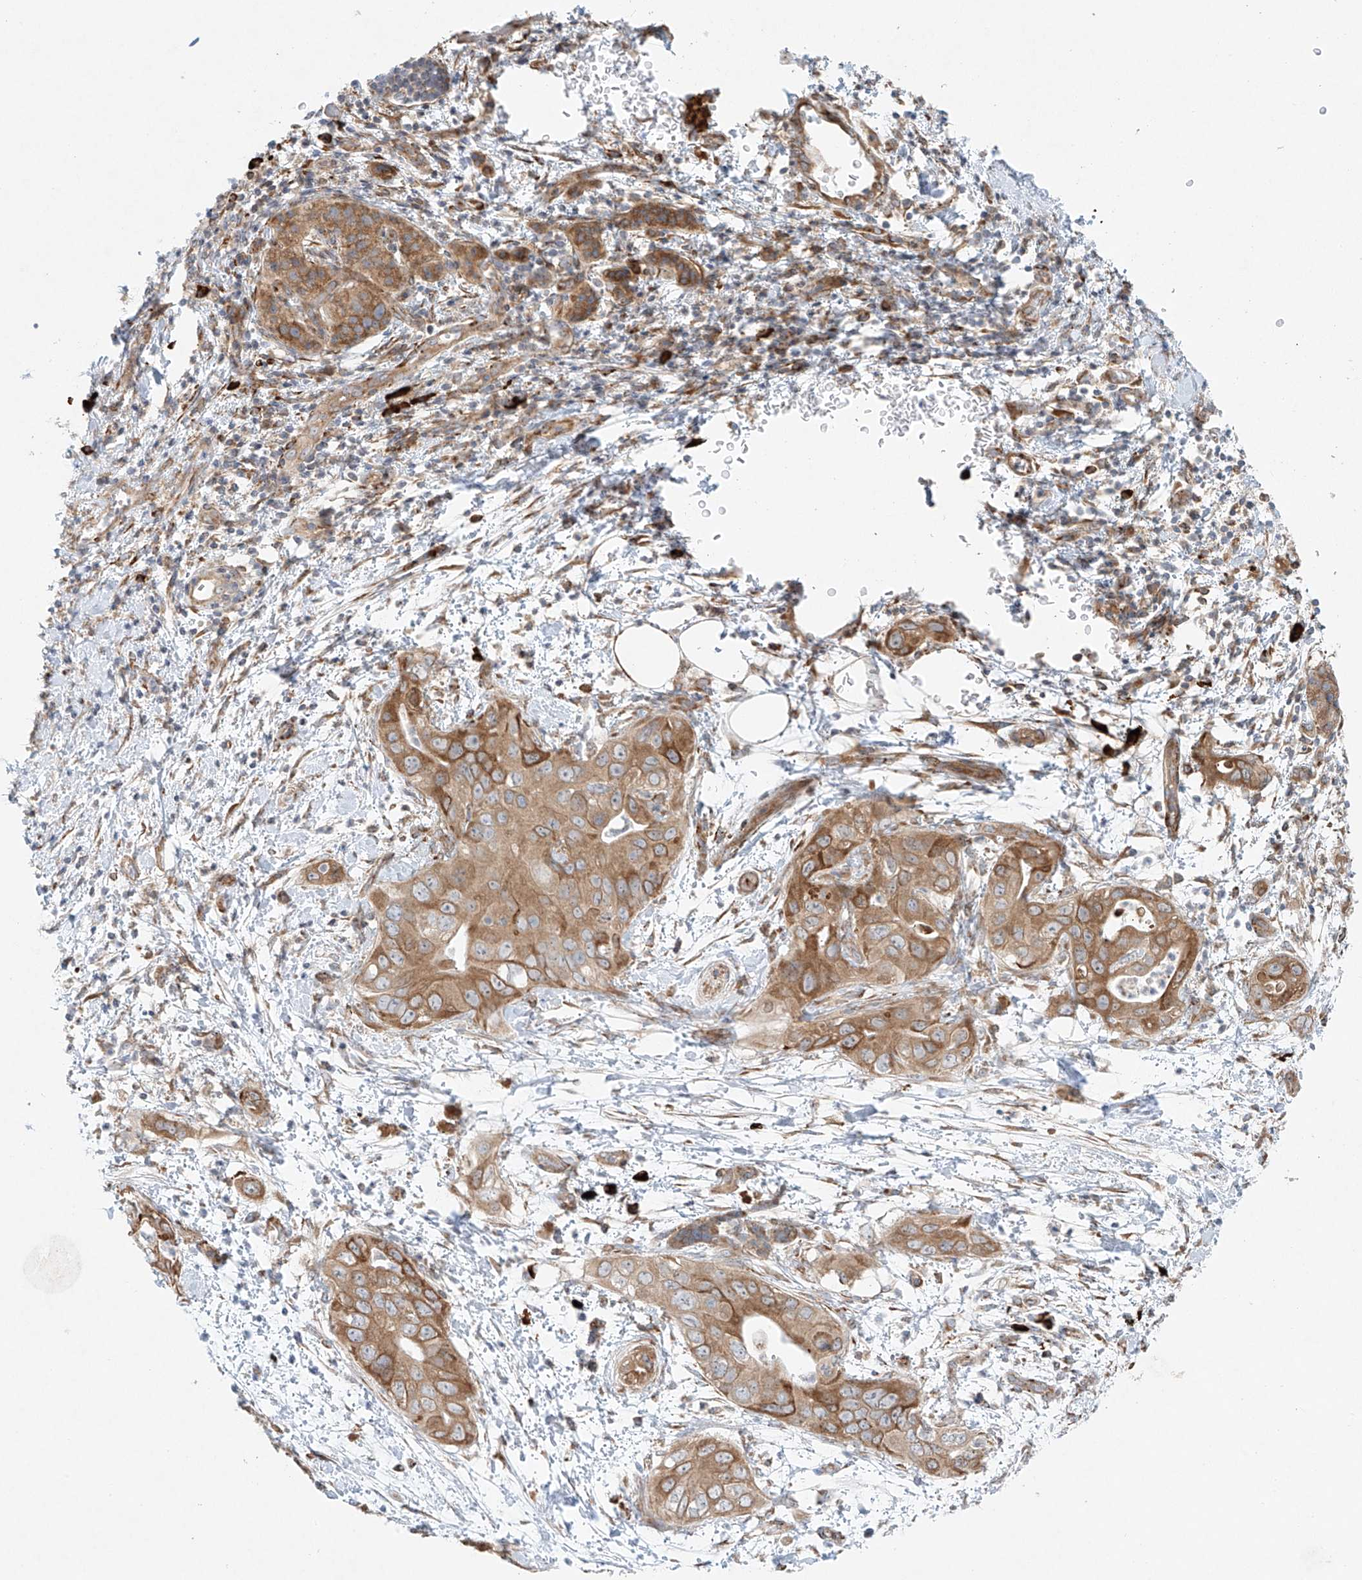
{"staining": {"intensity": "moderate", "quantity": ">75%", "location": "cytoplasmic/membranous"}, "tissue": "pancreatic cancer", "cell_type": "Tumor cells", "image_type": "cancer", "snomed": [{"axis": "morphology", "description": "Adenocarcinoma, NOS"}, {"axis": "topography", "description": "Pancreas"}], "caption": "About >75% of tumor cells in human pancreatic cancer (adenocarcinoma) exhibit moderate cytoplasmic/membranous protein expression as visualized by brown immunohistochemical staining.", "gene": "EIPR1", "patient": {"sex": "female", "age": 78}}